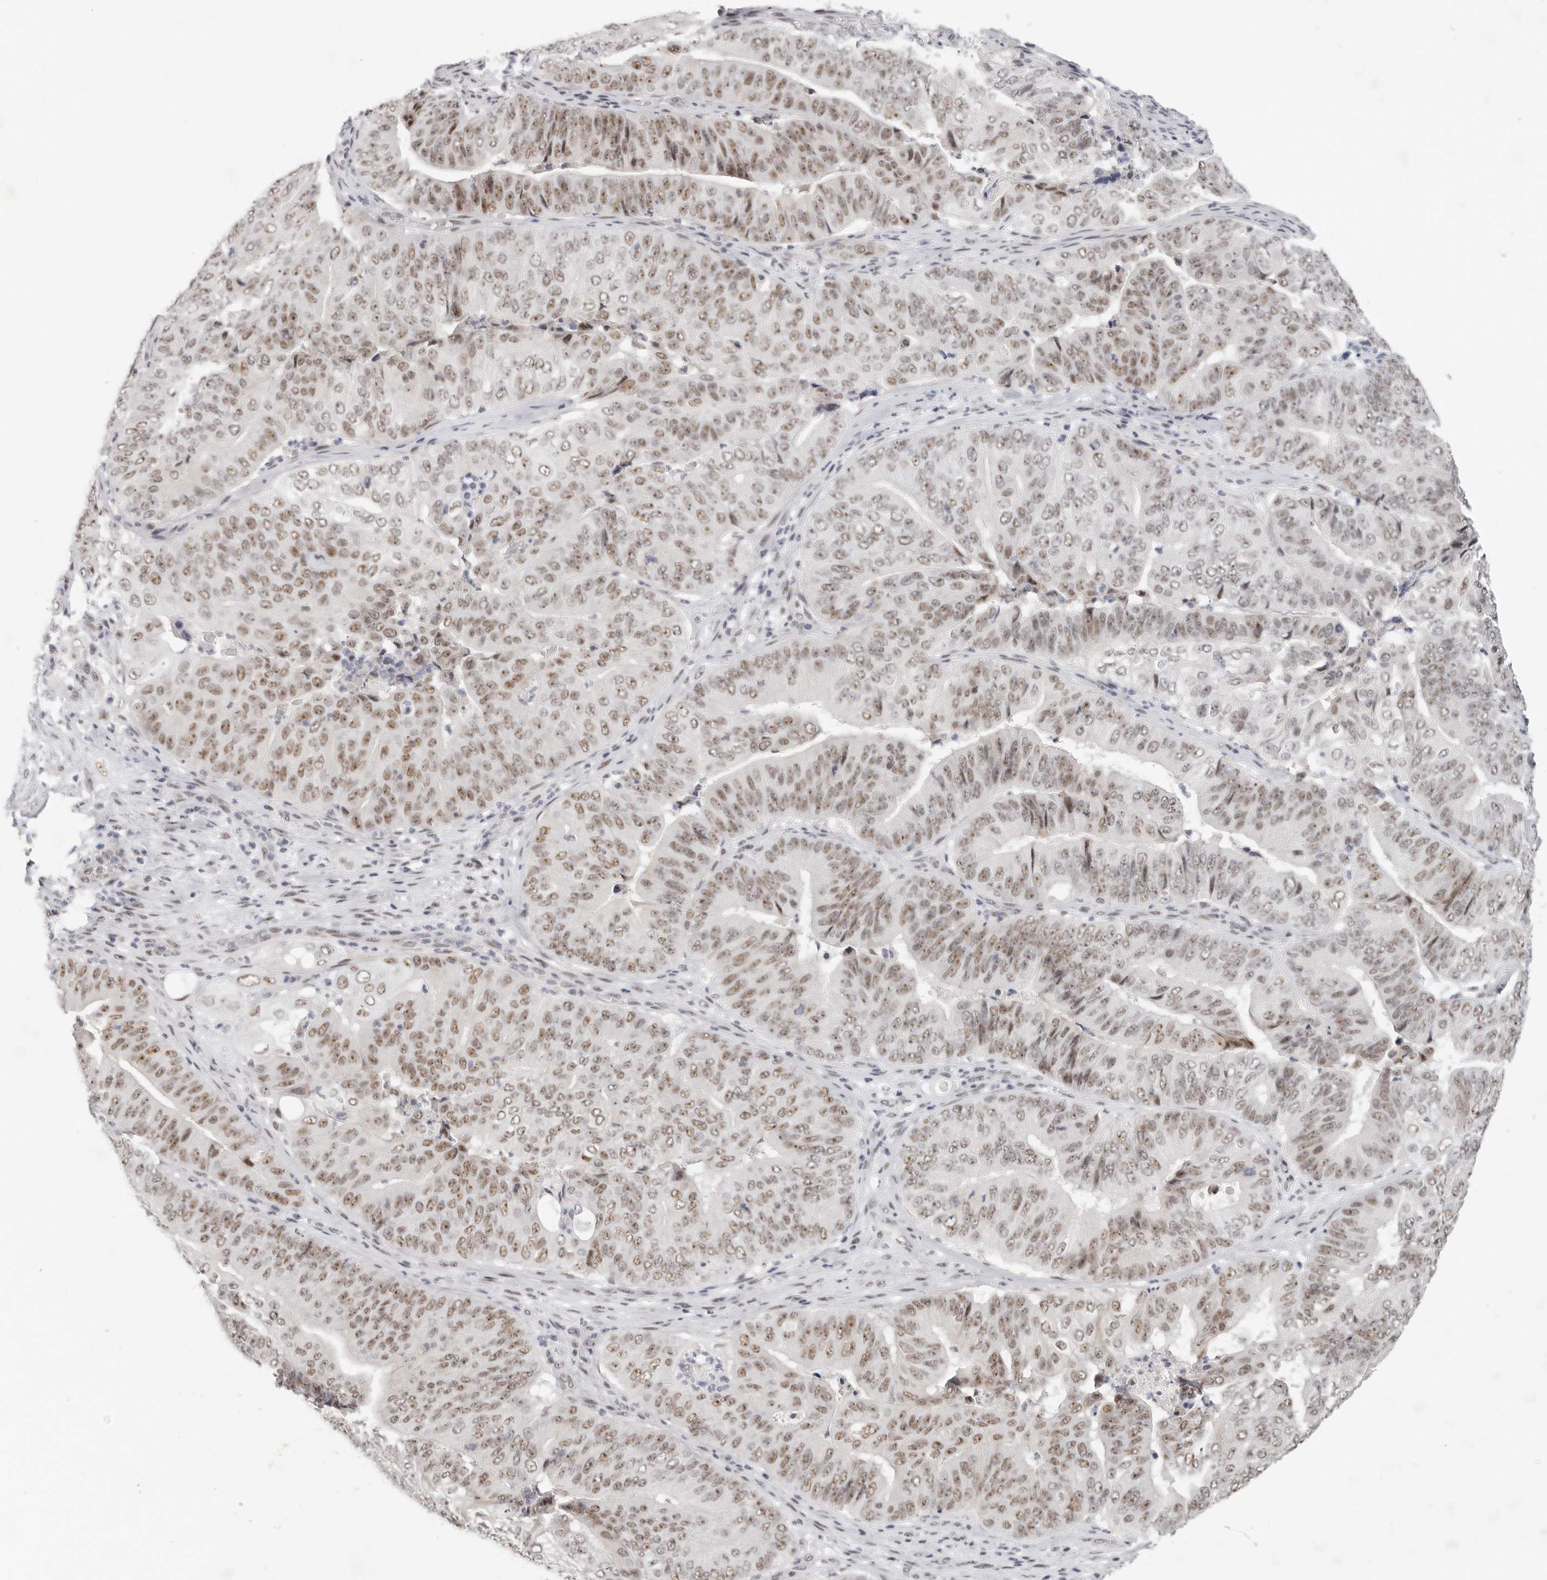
{"staining": {"intensity": "moderate", "quantity": ">75%", "location": "nuclear"}, "tissue": "pancreatic cancer", "cell_type": "Tumor cells", "image_type": "cancer", "snomed": [{"axis": "morphology", "description": "Adenocarcinoma, NOS"}, {"axis": "topography", "description": "Pancreas"}], "caption": "IHC (DAB (3,3'-diaminobenzidine)) staining of human pancreatic adenocarcinoma displays moderate nuclear protein staining in approximately >75% of tumor cells.", "gene": "LARP7", "patient": {"sex": "female", "age": 77}}